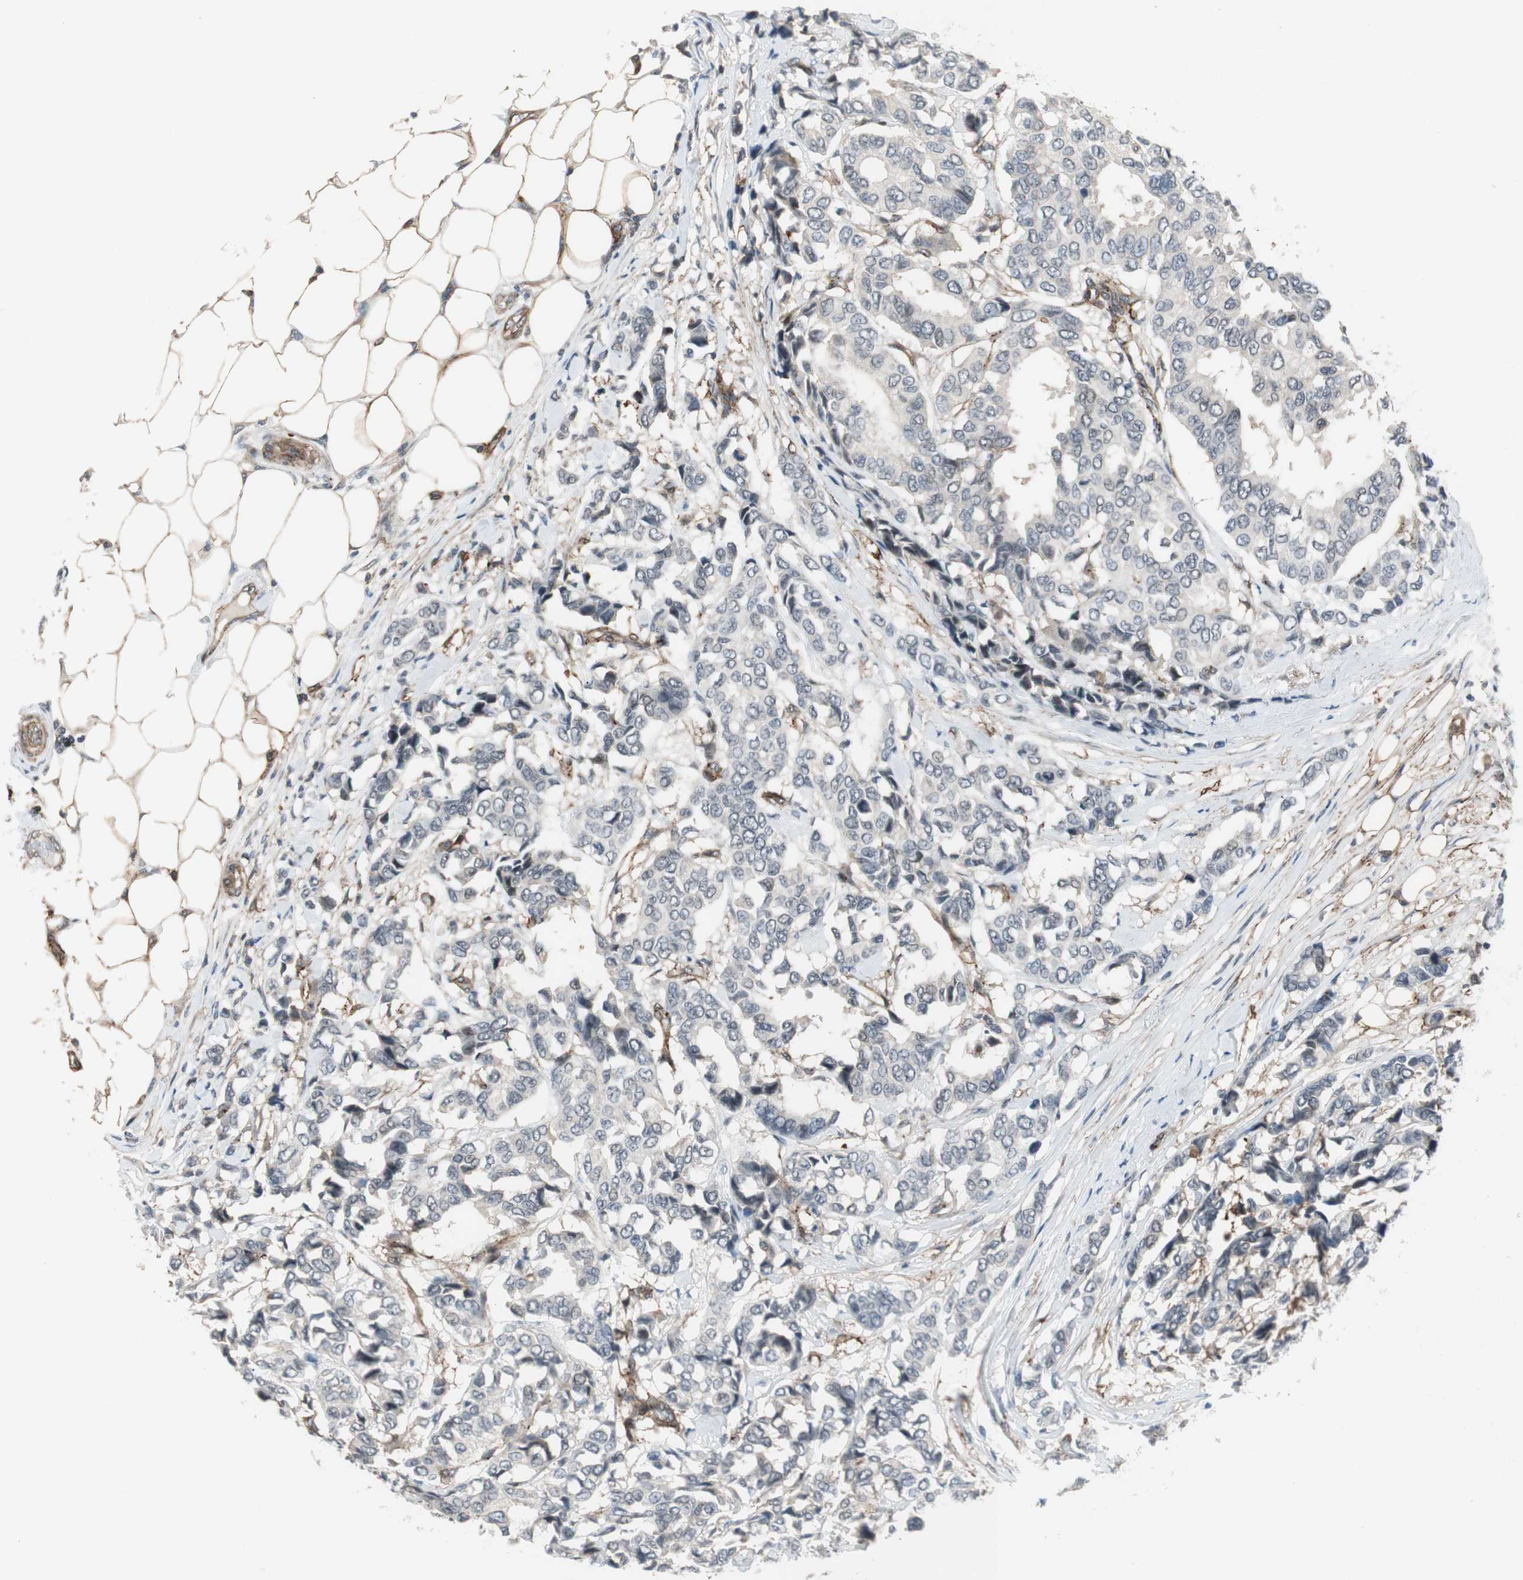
{"staining": {"intensity": "negative", "quantity": "none", "location": "none"}, "tissue": "breast cancer", "cell_type": "Tumor cells", "image_type": "cancer", "snomed": [{"axis": "morphology", "description": "Duct carcinoma"}, {"axis": "topography", "description": "Breast"}], "caption": "DAB immunohistochemical staining of breast invasive ductal carcinoma reveals no significant staining in tumor cells.", "gene": "GRHL1", "patient": {"sex": "female", "age": 87}}